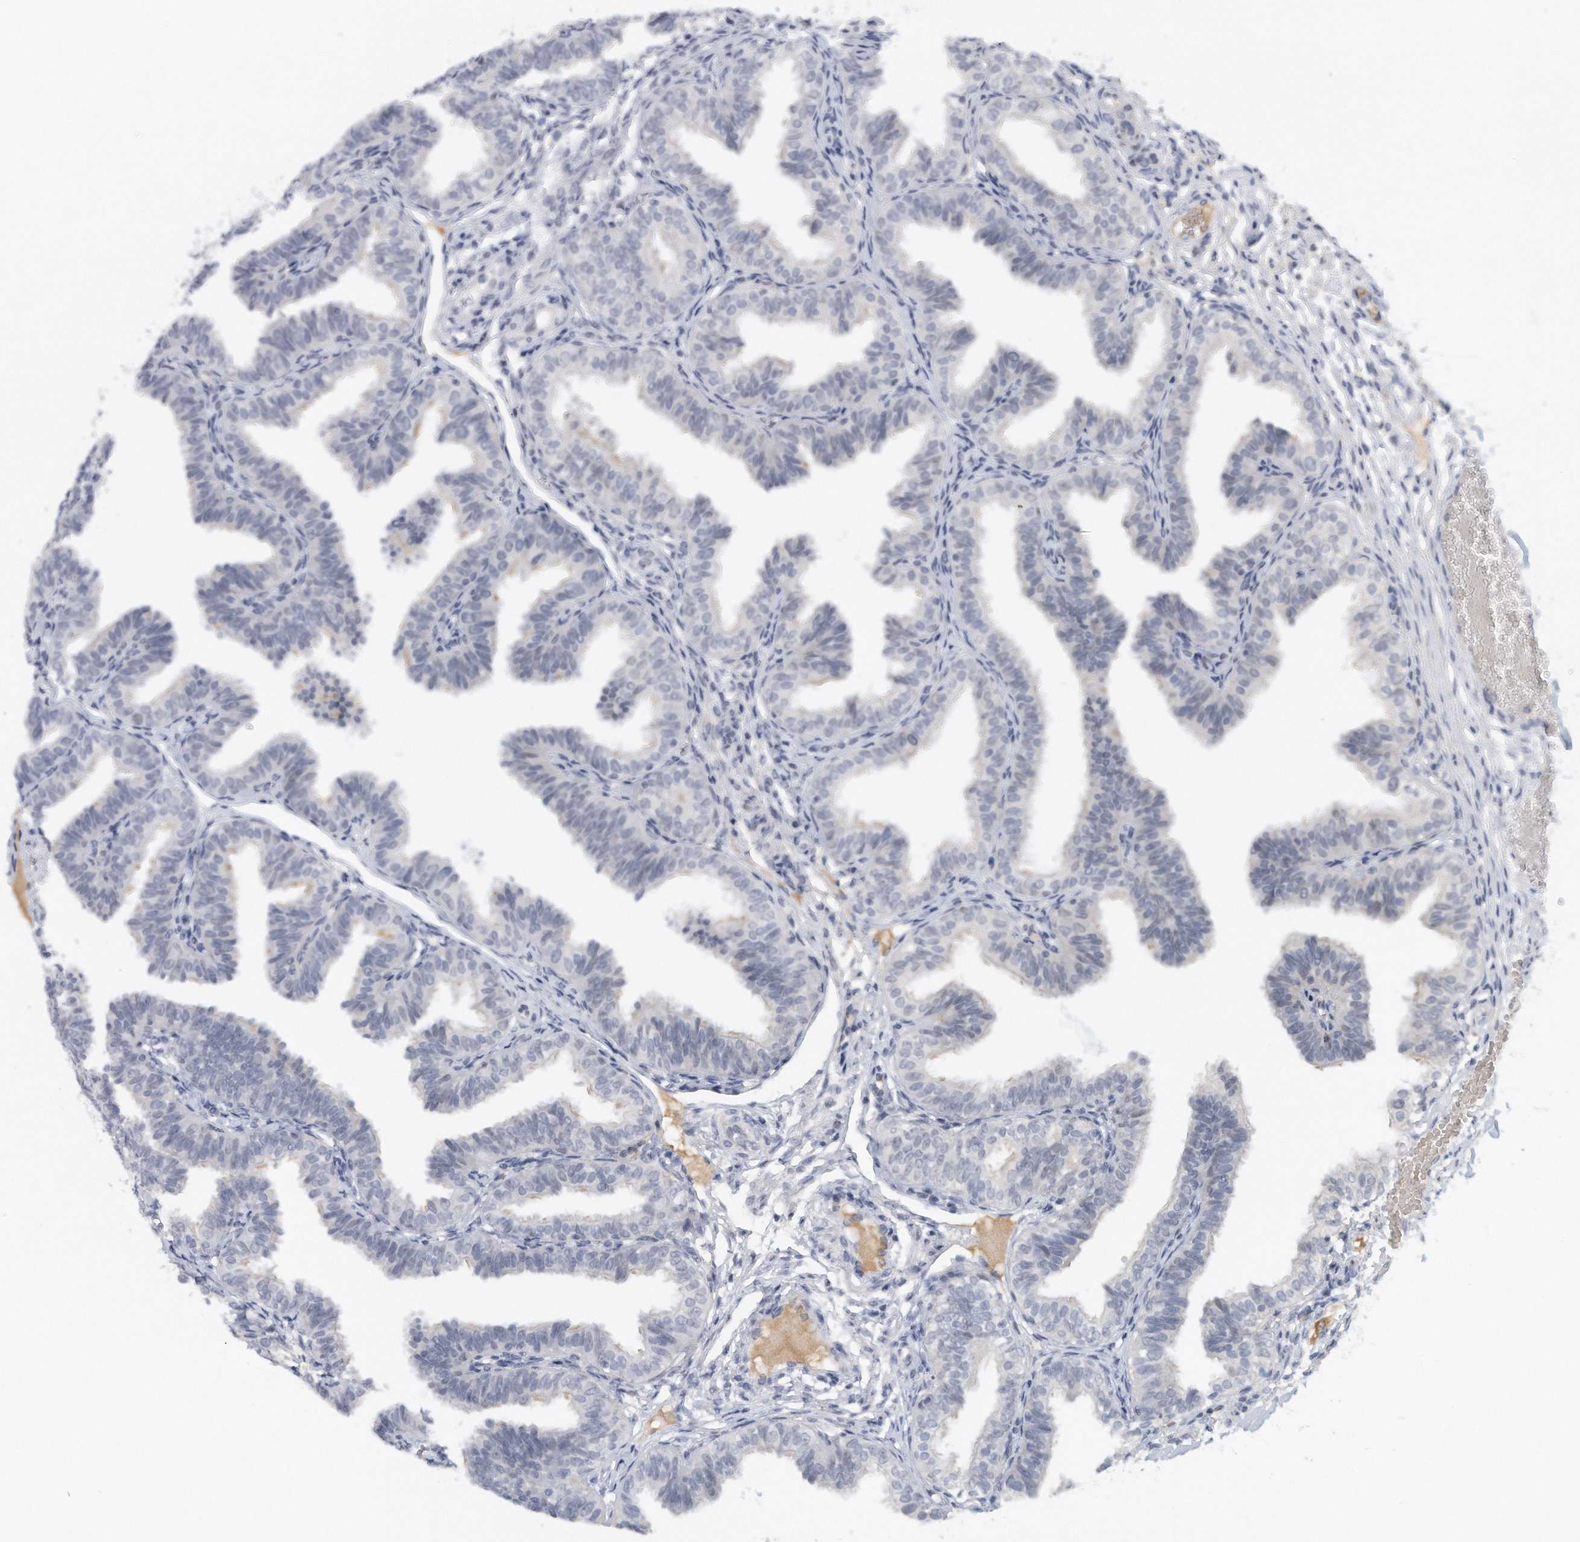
{"staining": {"intensity": "weak", "quantity": "<25%", "location": "cytoplasmic/membranous"}, "tissue": "fallopian tube", "cell_type": "Glandular cells", "image_type": "normal", "snomed": [{"axis": "morphology", "description": "Normal tissue, NOS"}, {"axis": "topography", "description": "Fallopian tube"}], "caption": "Glandular cells are negative for brown protein staining in normal fallopian tube.", "gene": "DDX43", "patient": {"sex": "female", "age": 35}}